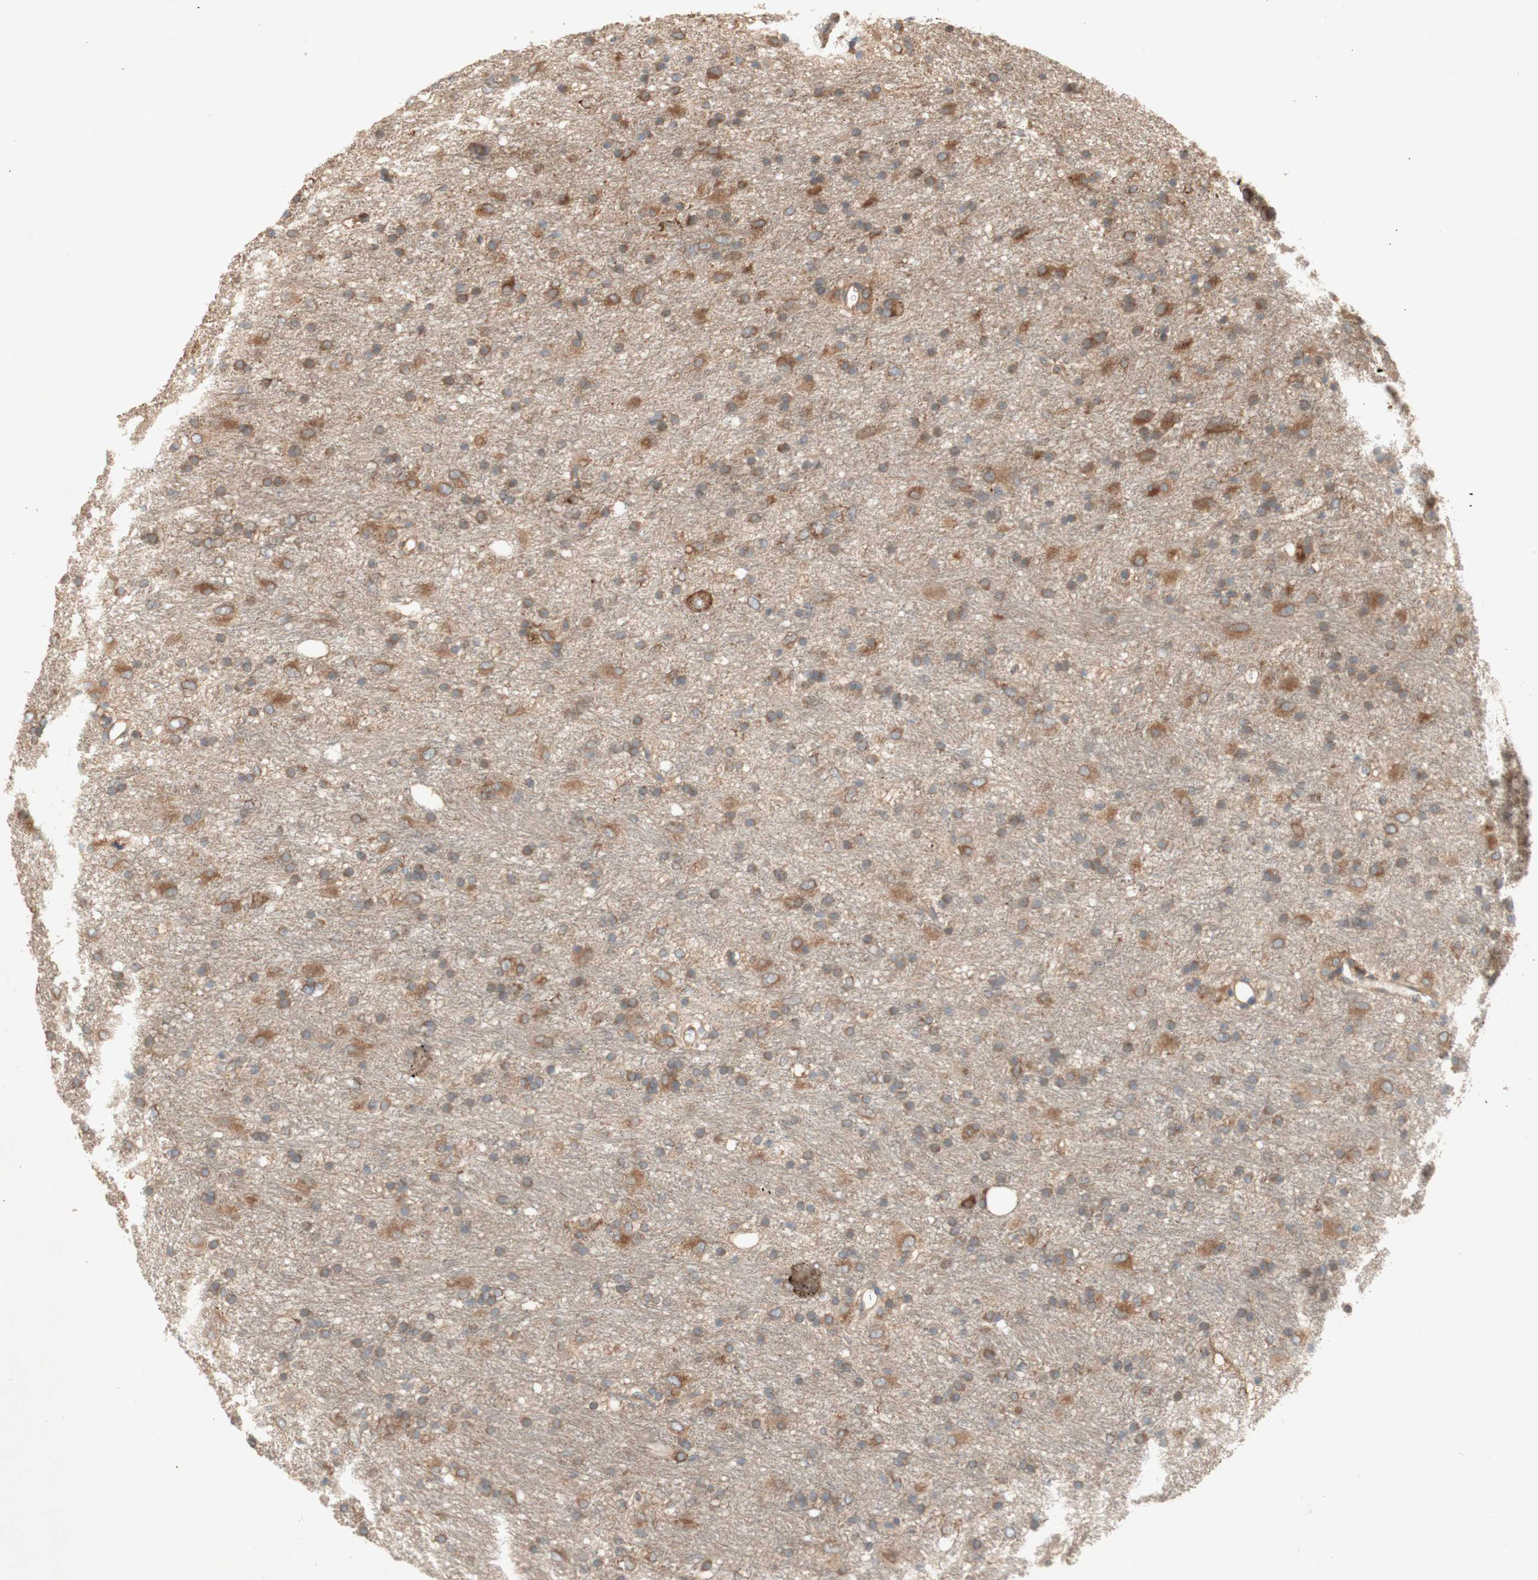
{"staining": {"intensity": "moderate", "quantity": ">75%", "location": "cytoplasmic/membranous"}, "tissue": "glioma", "cell_type": "Tumor cells", "image_type": "cancer", "snomed": [{"axis": "morphology", "description": "Glioma, malignant, Low grade"}, {"axis": "topography", "description": "Brain"}], "caption": "IHC (DAB) staining of glioma displays moderate cytoplasmic/membranous protein staining in about >75% of tumor cells. The staining was performed using DAB, with brown indicating positive protein expression. Nuclei are stained blue with hematoxylin.", "gene": "SOCS2", "patient": {"sex": "male", "age": 77}}